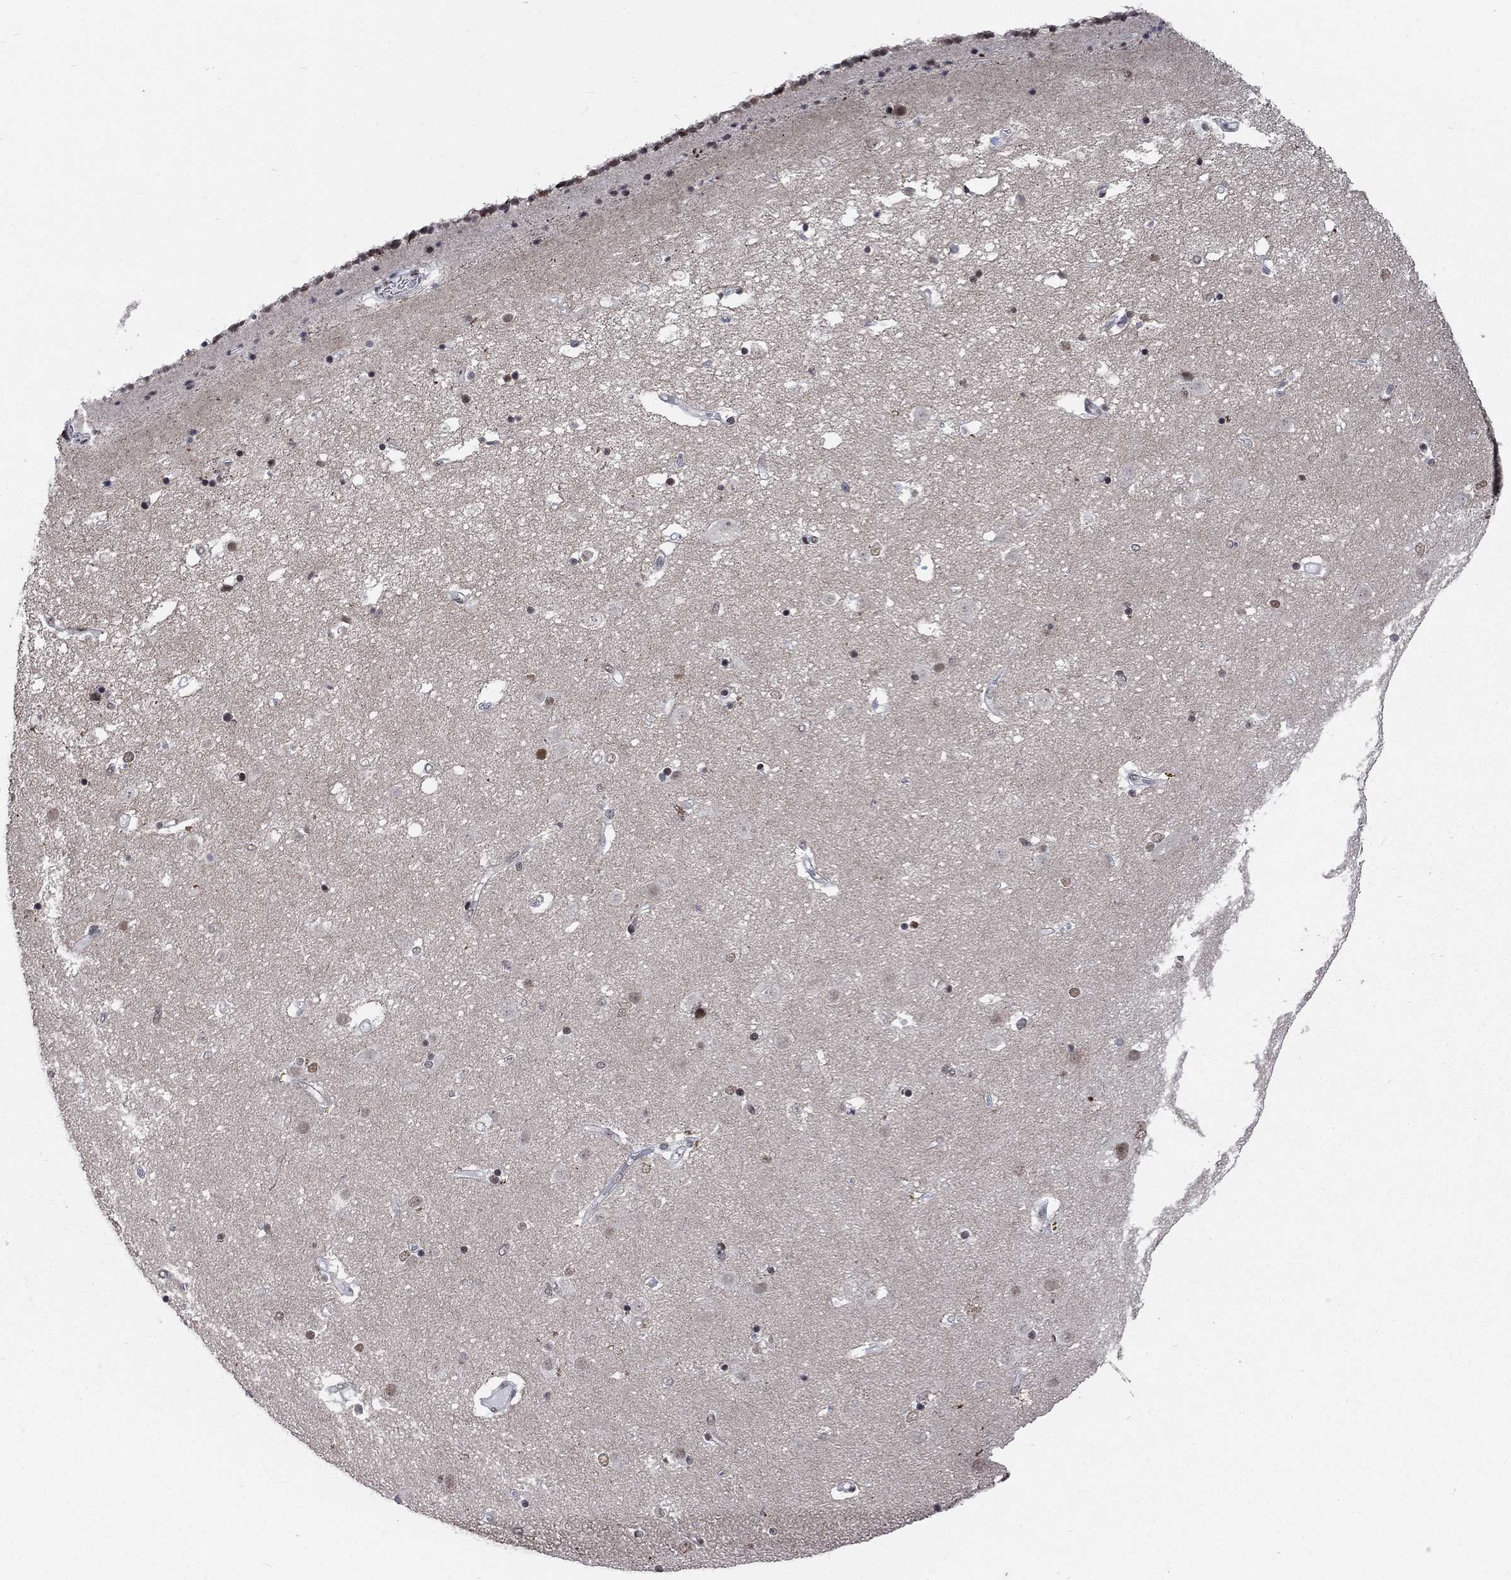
{"staining": {"intensity": "moderate", "quantity": "<25%", "location": "nuclear"}, "tissue": "caudate", "cell_type": "Glial cells", "image_type": "normal", "snomed": [{"axis": "morphology", "description": "Normal tissue, NOS"}, {"axis": "topography", "description": "Lateral ventricle wall"}], "caption": "Caudate stained with DAB immunohistochemistry reveals low levels of moderate nuclear positivity in approximately <25% of glial cells. (Stains: DAB in brown, nuclei in blue, Microscopy: brightfield microscopy at high magnification).", "gene": "HCFC1", "patient": {"sex": "female", "age": 71}}